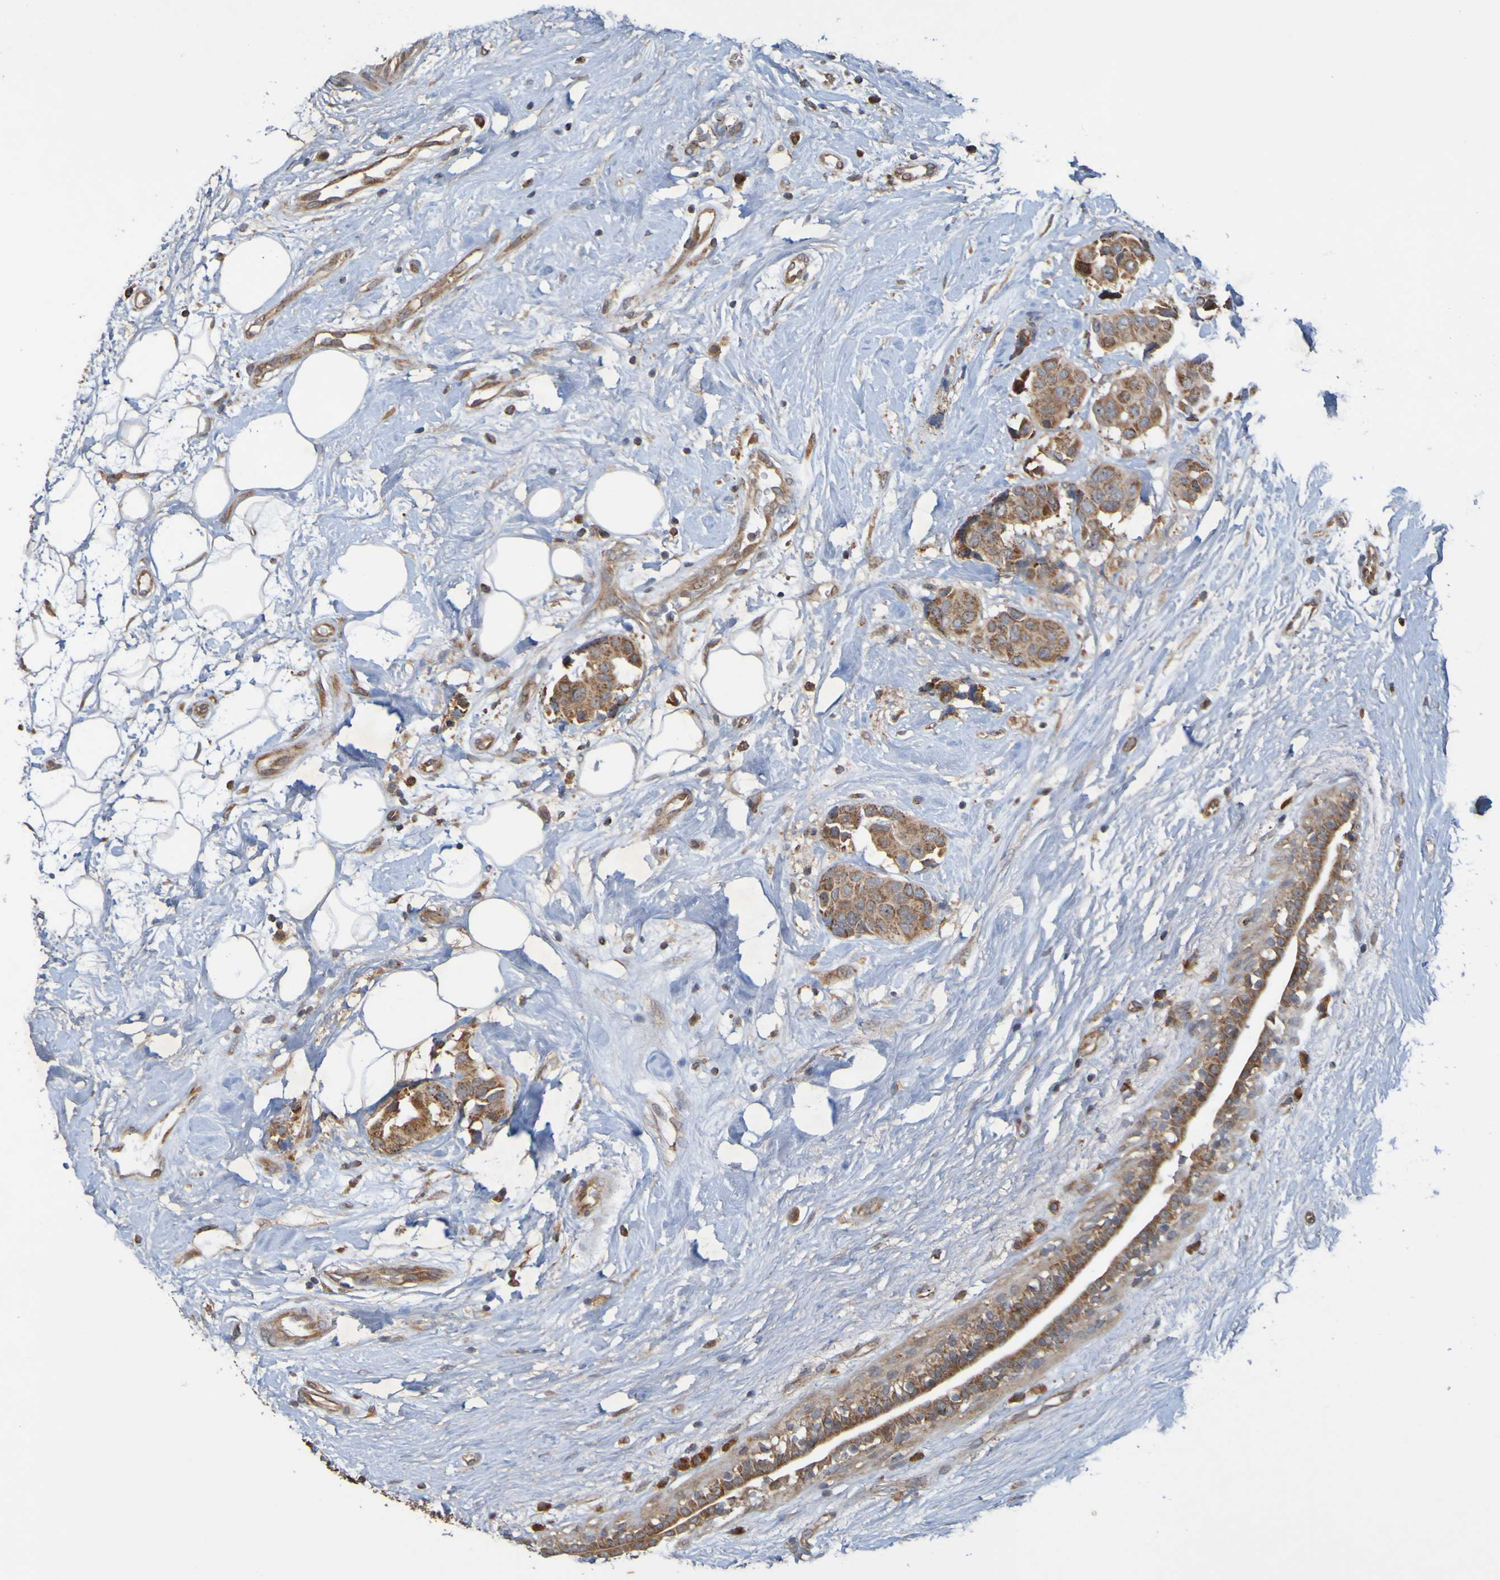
{"staining": {"intensity": "strong", "quantity": ">75%", "location": "cytoplasmic/membranous"}, "tissue": "breast cancer", "cell_type": "Tumor cells", "image_type": "cancer", "snomed": [{"axis": "morphology", "description": "Normal tissue, NOS"}, {"axis": "morphology", "description": "Duct carcinoma"}, {"axis": "topography", "description": "Breast"}], "caption": "Breast infiltrating ductal carcinoma stained with immunohistochemistry (IHC) reveals strong cytoplasmic/membranous expression in about >75% of tumor cells. (Brightfield microscopy of DAB IHC at high magnification).", "gene": "TMBIM1", "patient": {"sex": "female", "age": 39}}